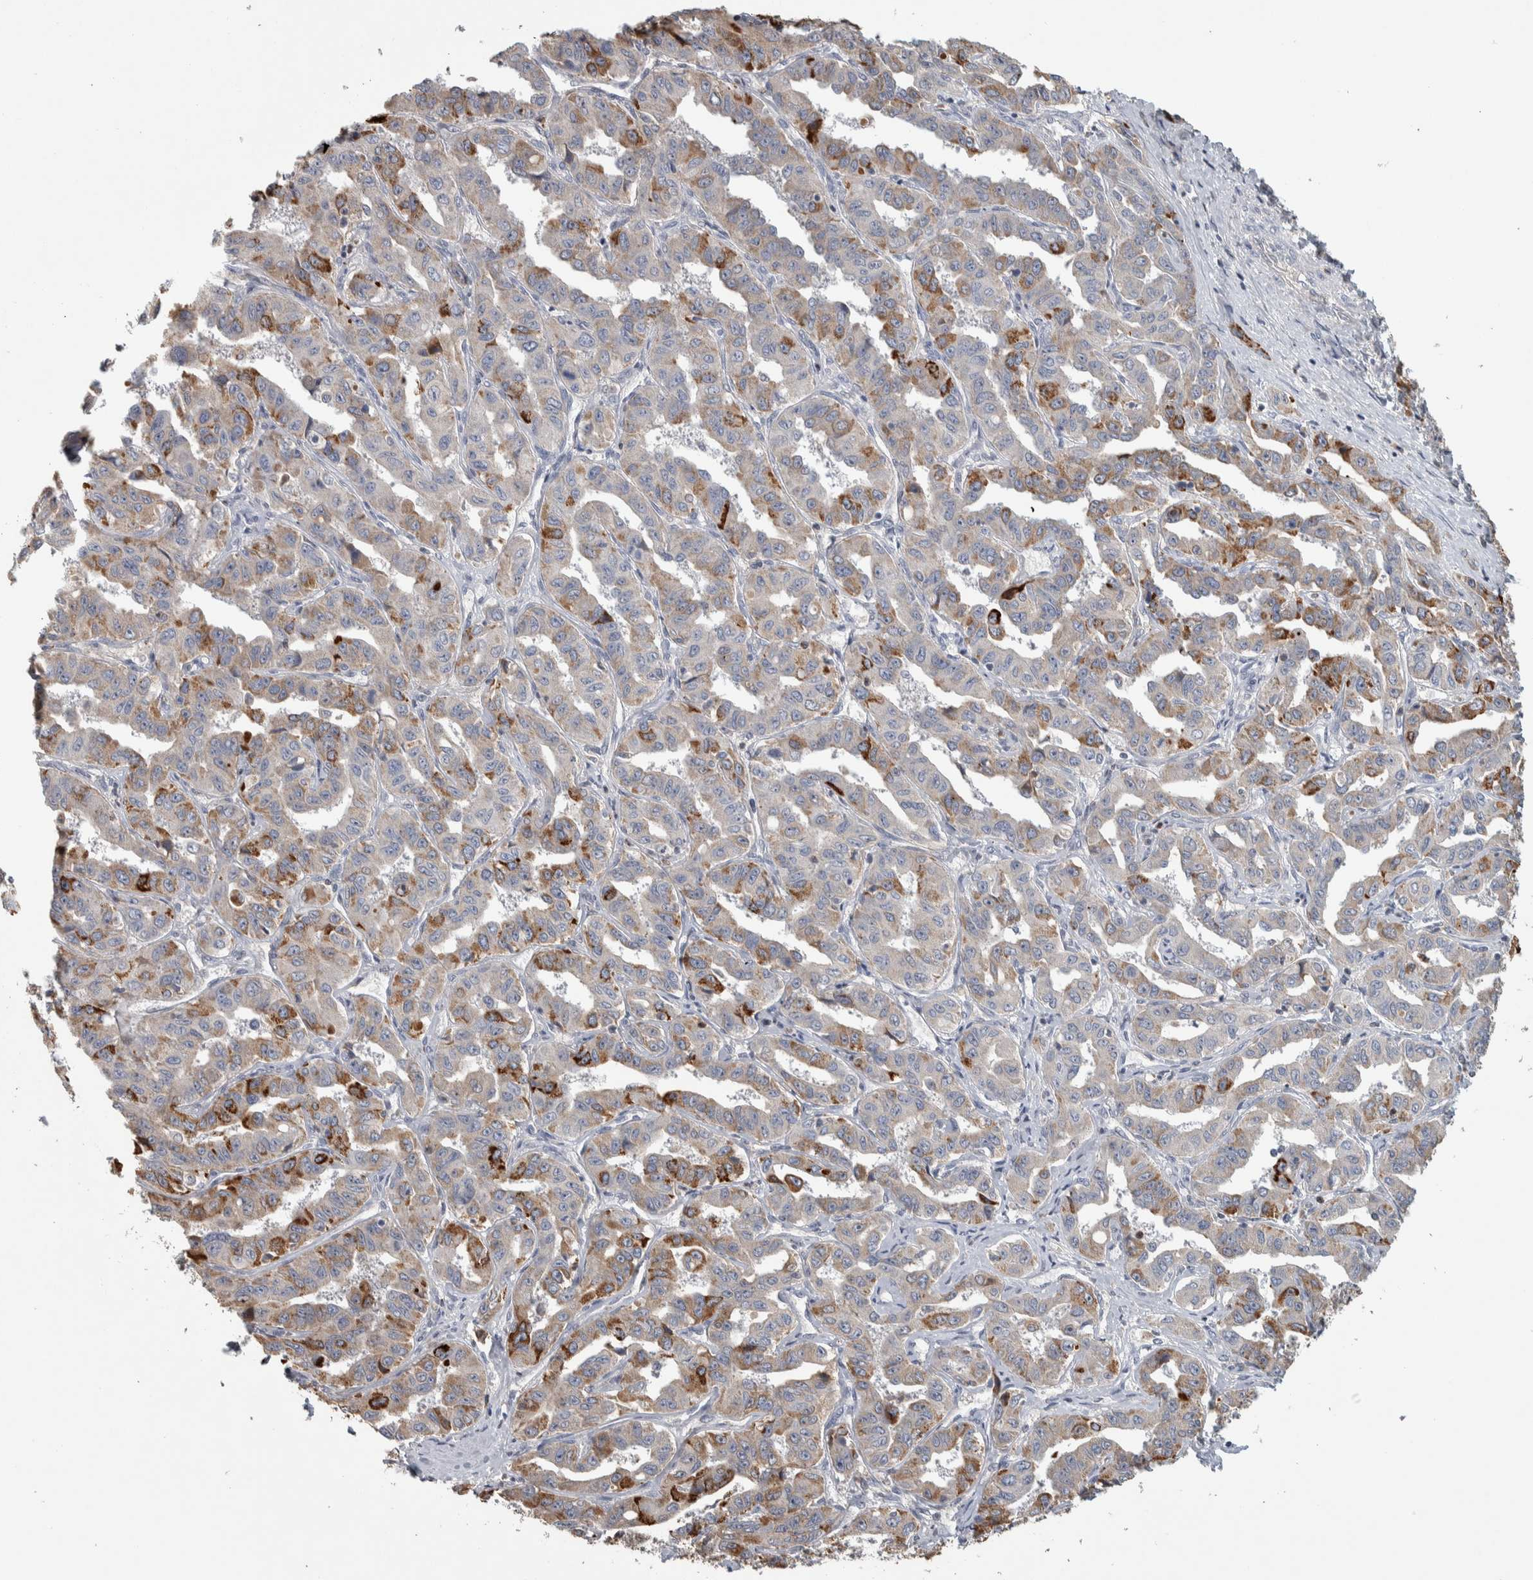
{"staining": {"intensity": "strong", "quantity": "<25%", "location": "cytoplasmic/membranous"}, "tissue": "liver cancer", "cell_type": "Tumor cells", "image_type": "cancer", "snomed": [{"axis": "morphology", "description": "Cholangiocarcinoma"}, {"axis": "topography", "description": "Liver"}], "caption": "Liver cancer stained with a protein marker exhibits strong staining in tumor cells.", "gene": "FAM78A", "patient": {"sex": "male", "age": 59}}